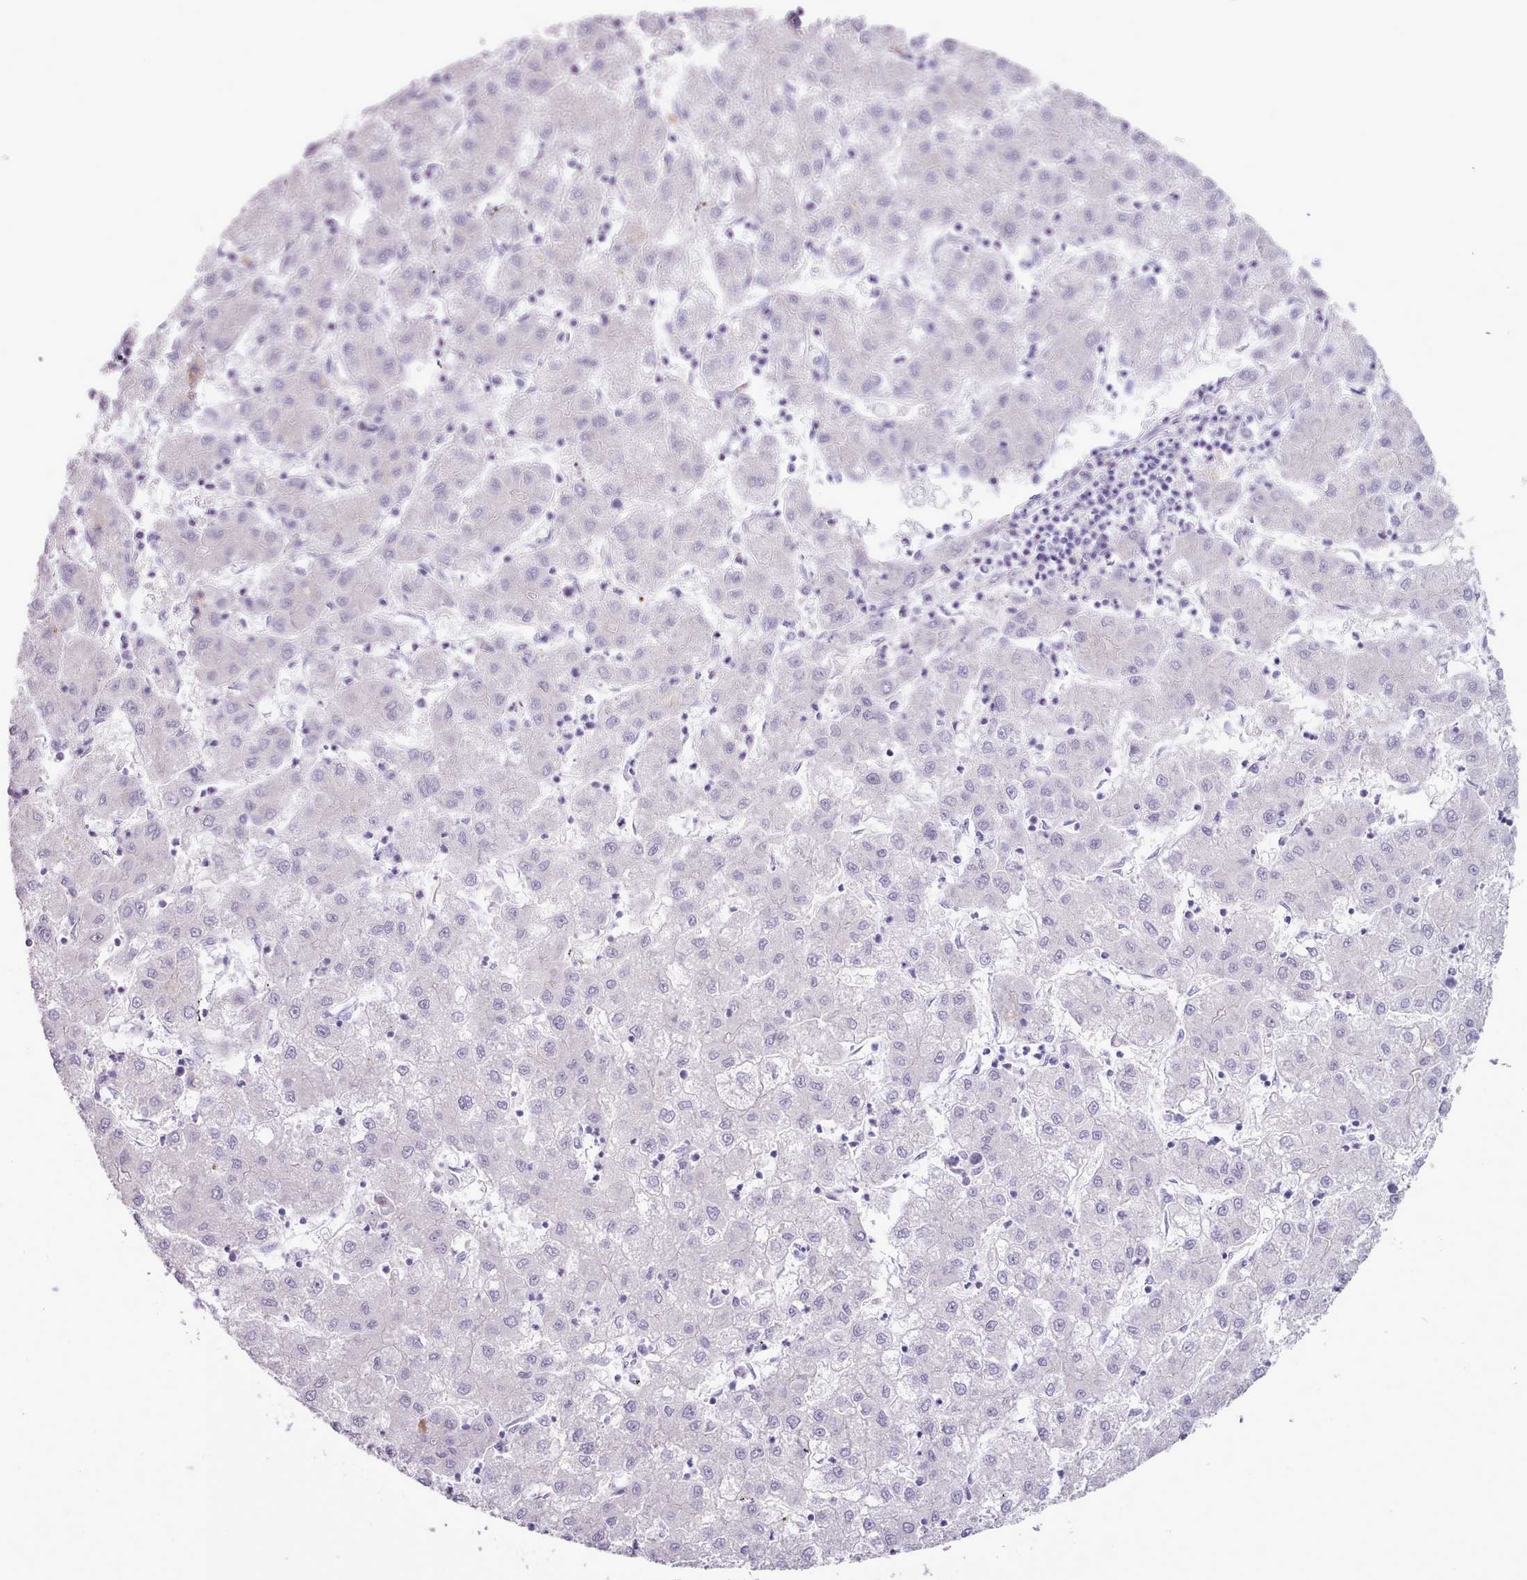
{"staining": {"intensity": "negative", "quantity": "none", "location": "none"}, "tissue": "liver cancer", "cell_type": "Tumor cells", "image_type": "cancer", "snomed": [{"axis": "morphology", "description": "Carcinoma, Hepatocellular, NOS"}, {"axis": "topography", "description": "Liver"}], "caption": "Tumor cells show no significant expression in hepatocellular carcinoma (liver).", "gene": "ATRAID", "patient": {"sex": "male", "age": 72}}